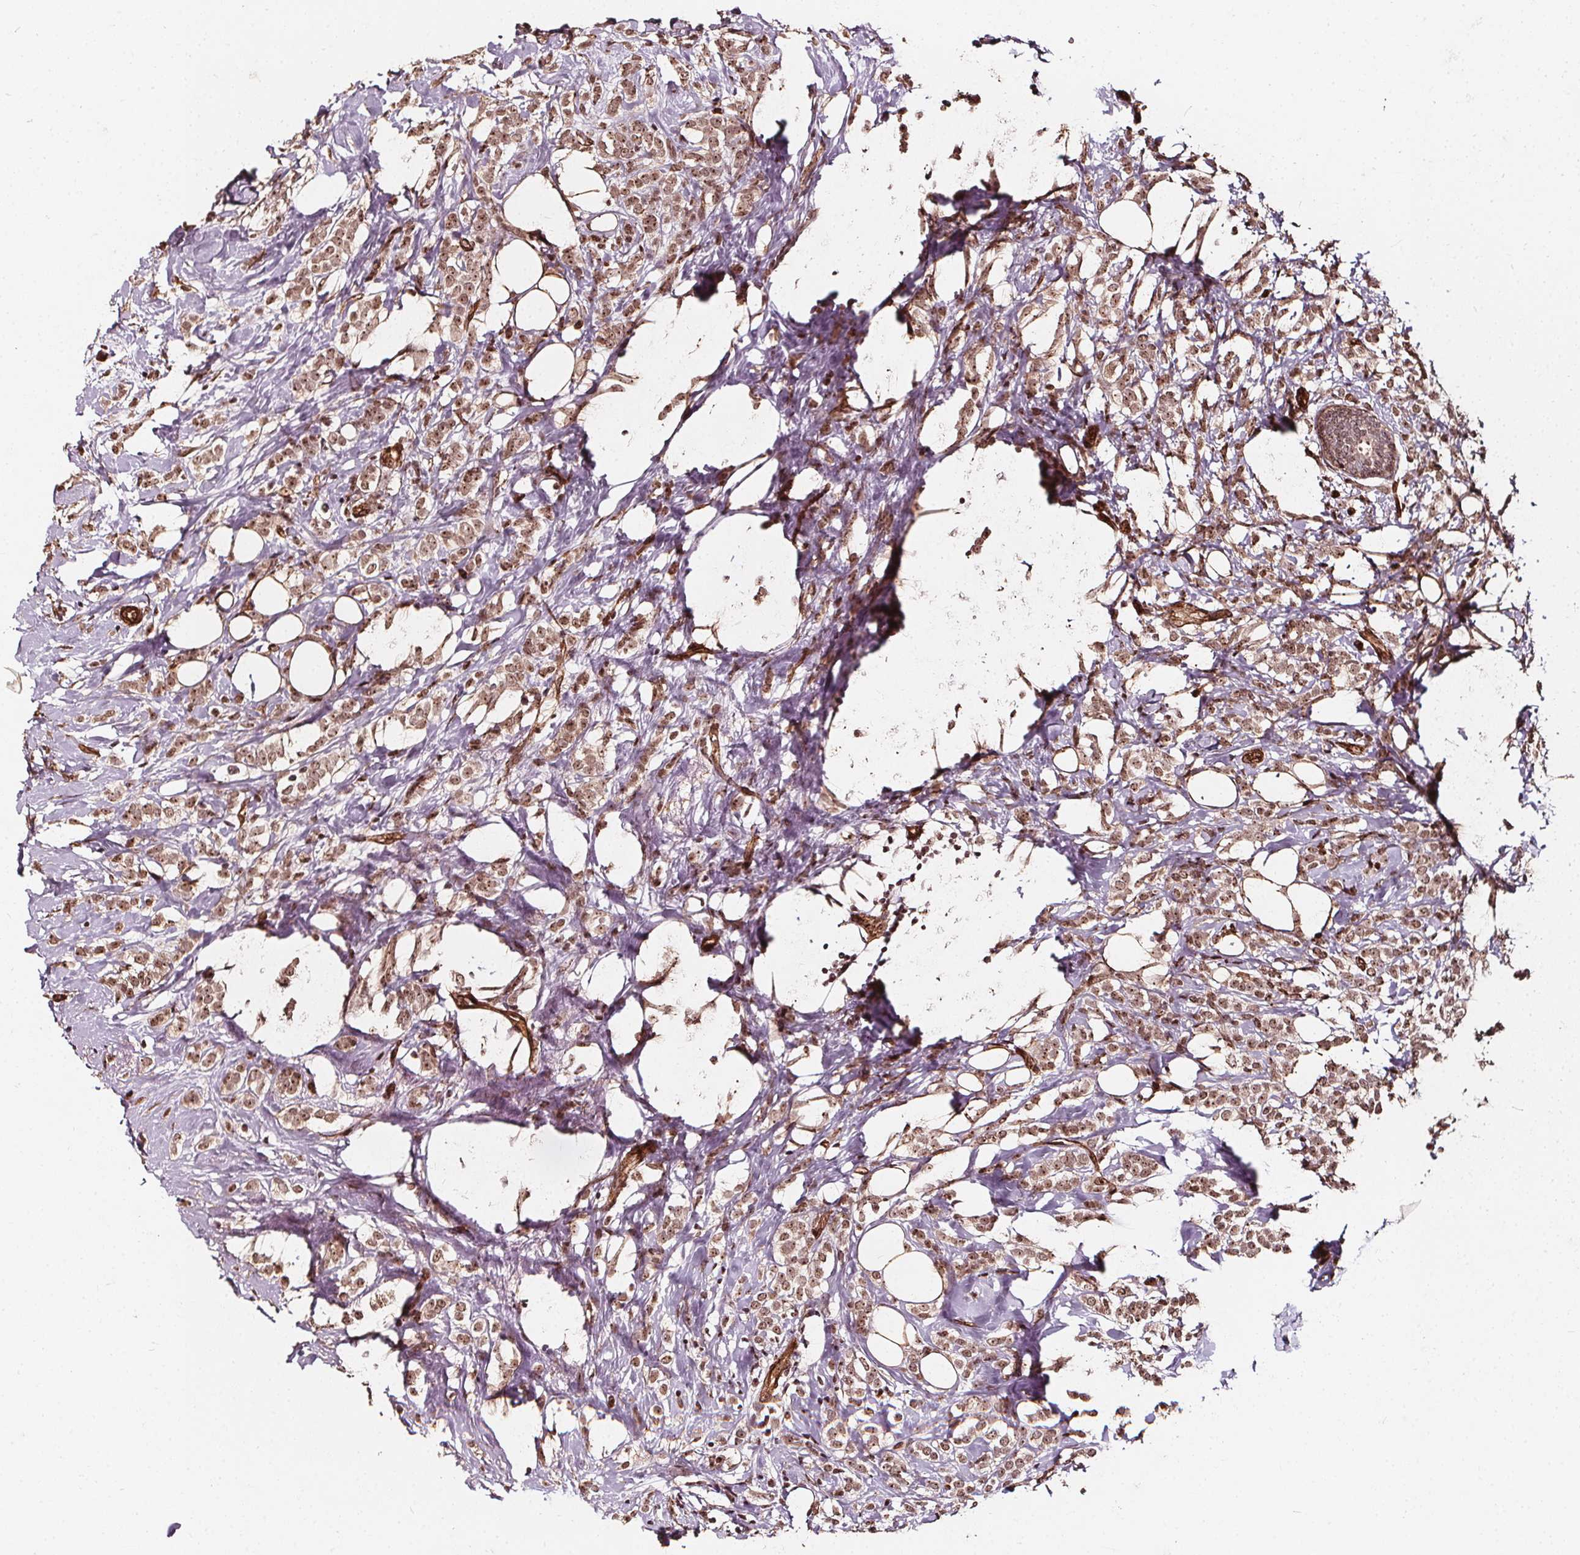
{"staining": {"intensity": "moderate", "quantity": ">75%", "location": "cytoplasmic/membranous,nuclear"}, "tissue": "breast cancer", "cell_type": "Tumor cells", "image_type": "cancer", "snomed": [{"axis": "morphology", "description": "Lobular carcinoma"}, {"axis": "topography", "description": "Breast"}], "caption": "Breast lobular carcinoma was stained to show a protein in brown. There is medium levels of moderate cytoplasmic/membranous and nuclear staining in approximately >75% of tumor cells.", "gene": "EXOSC9", "patient": {"sex": "female", "age": 49}}